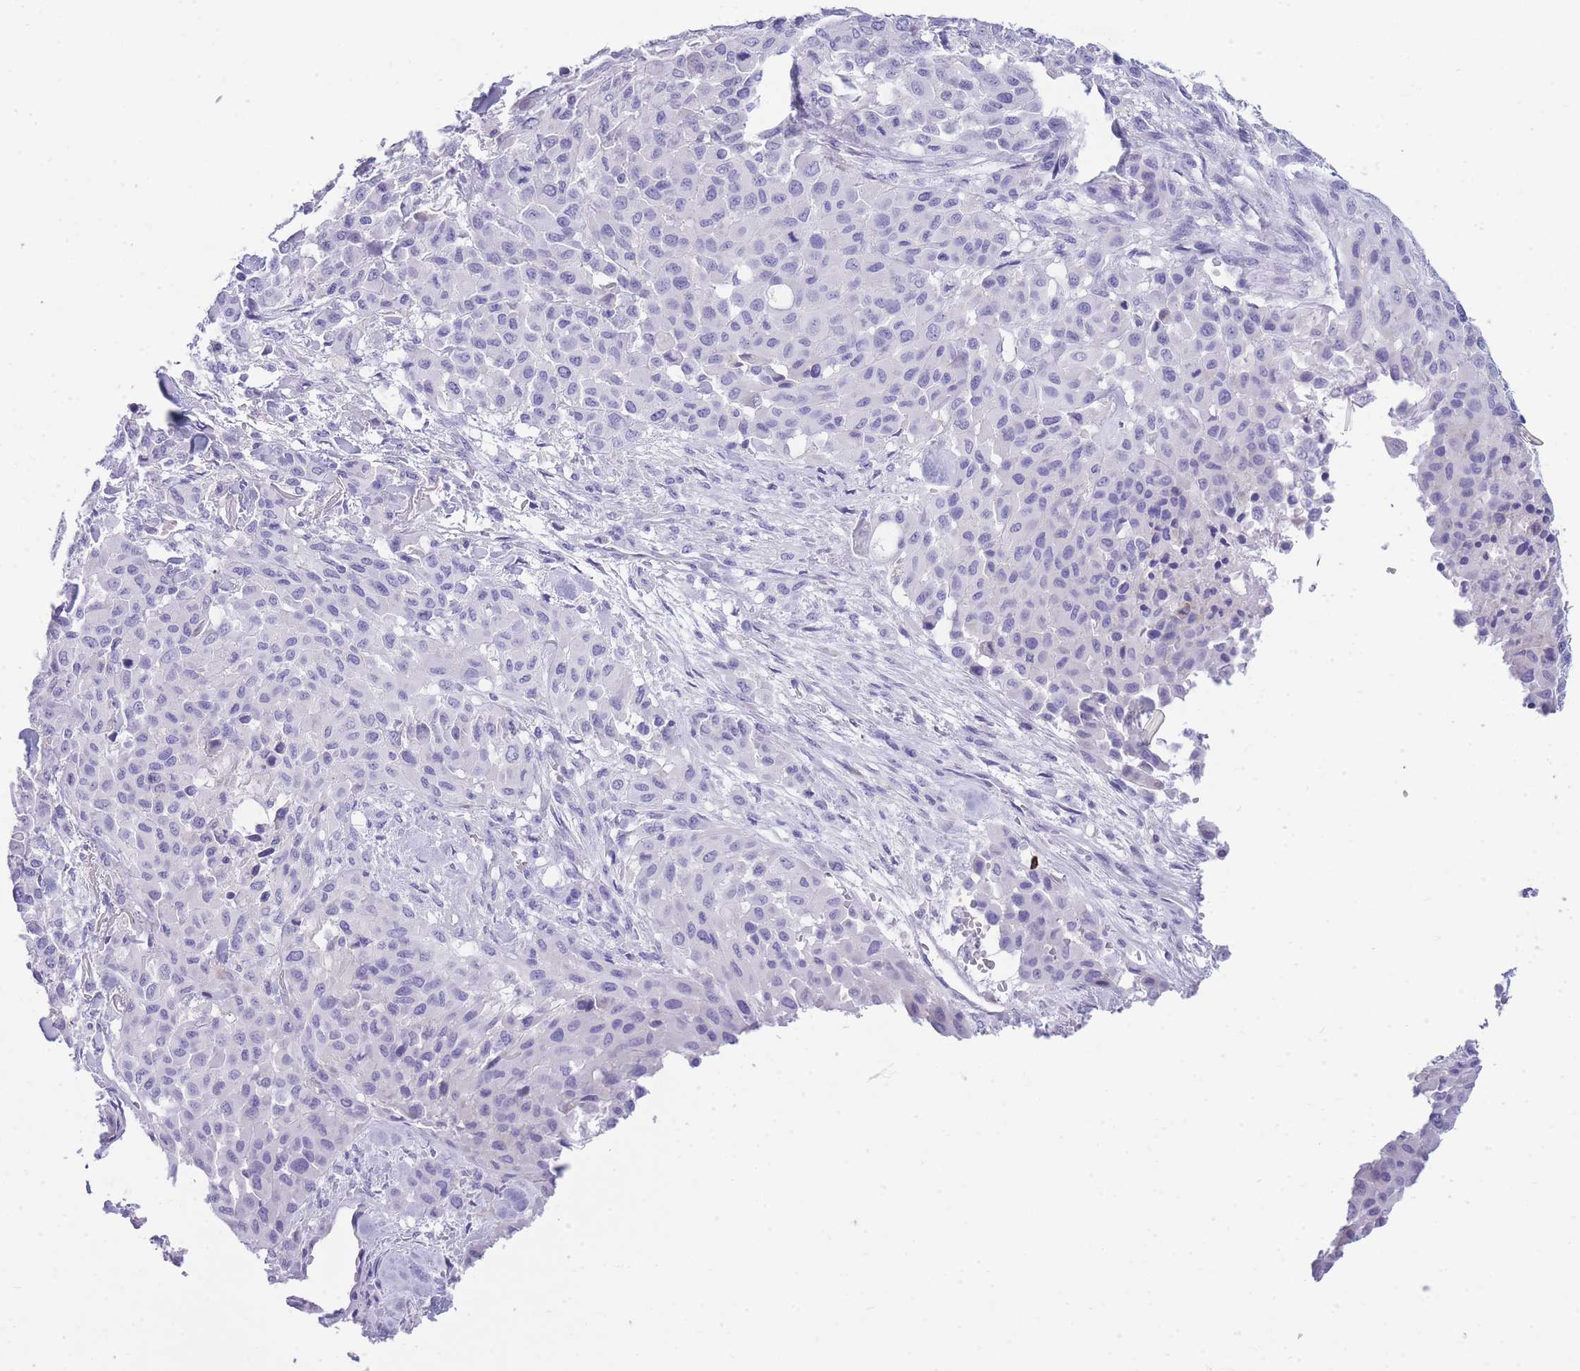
{"staining": {"intensity": "negative", "quantity": "none", "location": "none"}, "tissue": "melanoma", "cell_type": "Tumor cells", "image_type": "cancer", "snomed": [{"axis": "morphology", "description": "Malignant melanoma, Metastatic site"}, {"axis": "topography", "description": "Skin"}], "caption": "This histopathology image is of malignant melanoma (metastatic site) stained with immunohistochemistry (IHC) to label a protein in brown with the nuclei are counter-stained blue. There is no staining in tumor cells.", "gene": "ZFP62", "patient": {"sex": "female", "age": 81}}